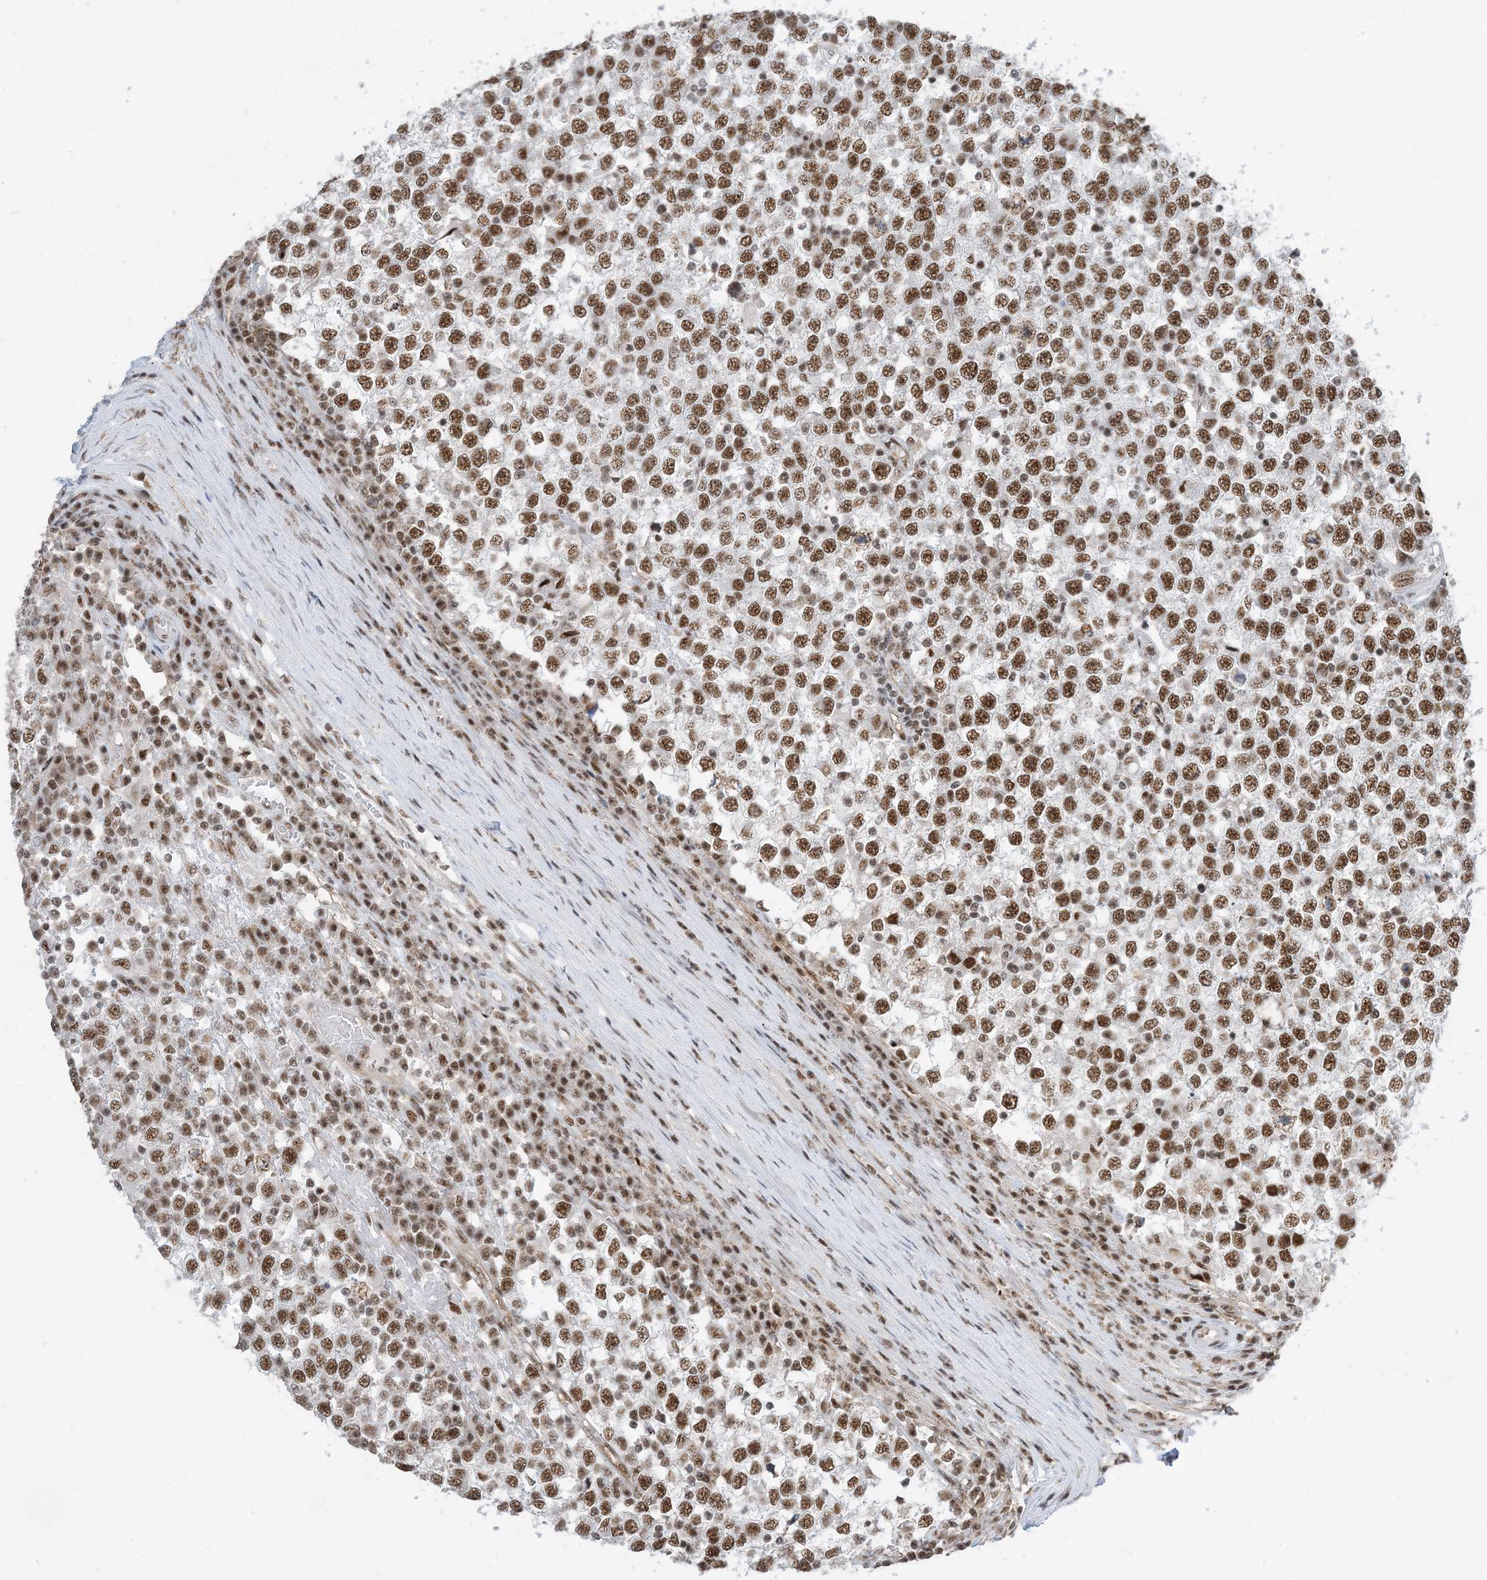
{"staining": {"intensity": "strong", "quantity": ">75%", "location": "nuclear"}, "tissue": "testis cancer", "cell_type": "Tumor cells", "image_type": "cancer", "snomed": [{"axis": "morphology", "description": "Seminoma, NOS"}, {"axis": "topography", "description": "Testis"}], "caption": "Protein staining demonstrates strong nuclear positivity in about >75% of tumor cells in testis cancer. (DAB = brown stain, brightfield microscopy at high magnification).", "gene": "SF3A3", "patient": {"sex": "male", "age": 65}}